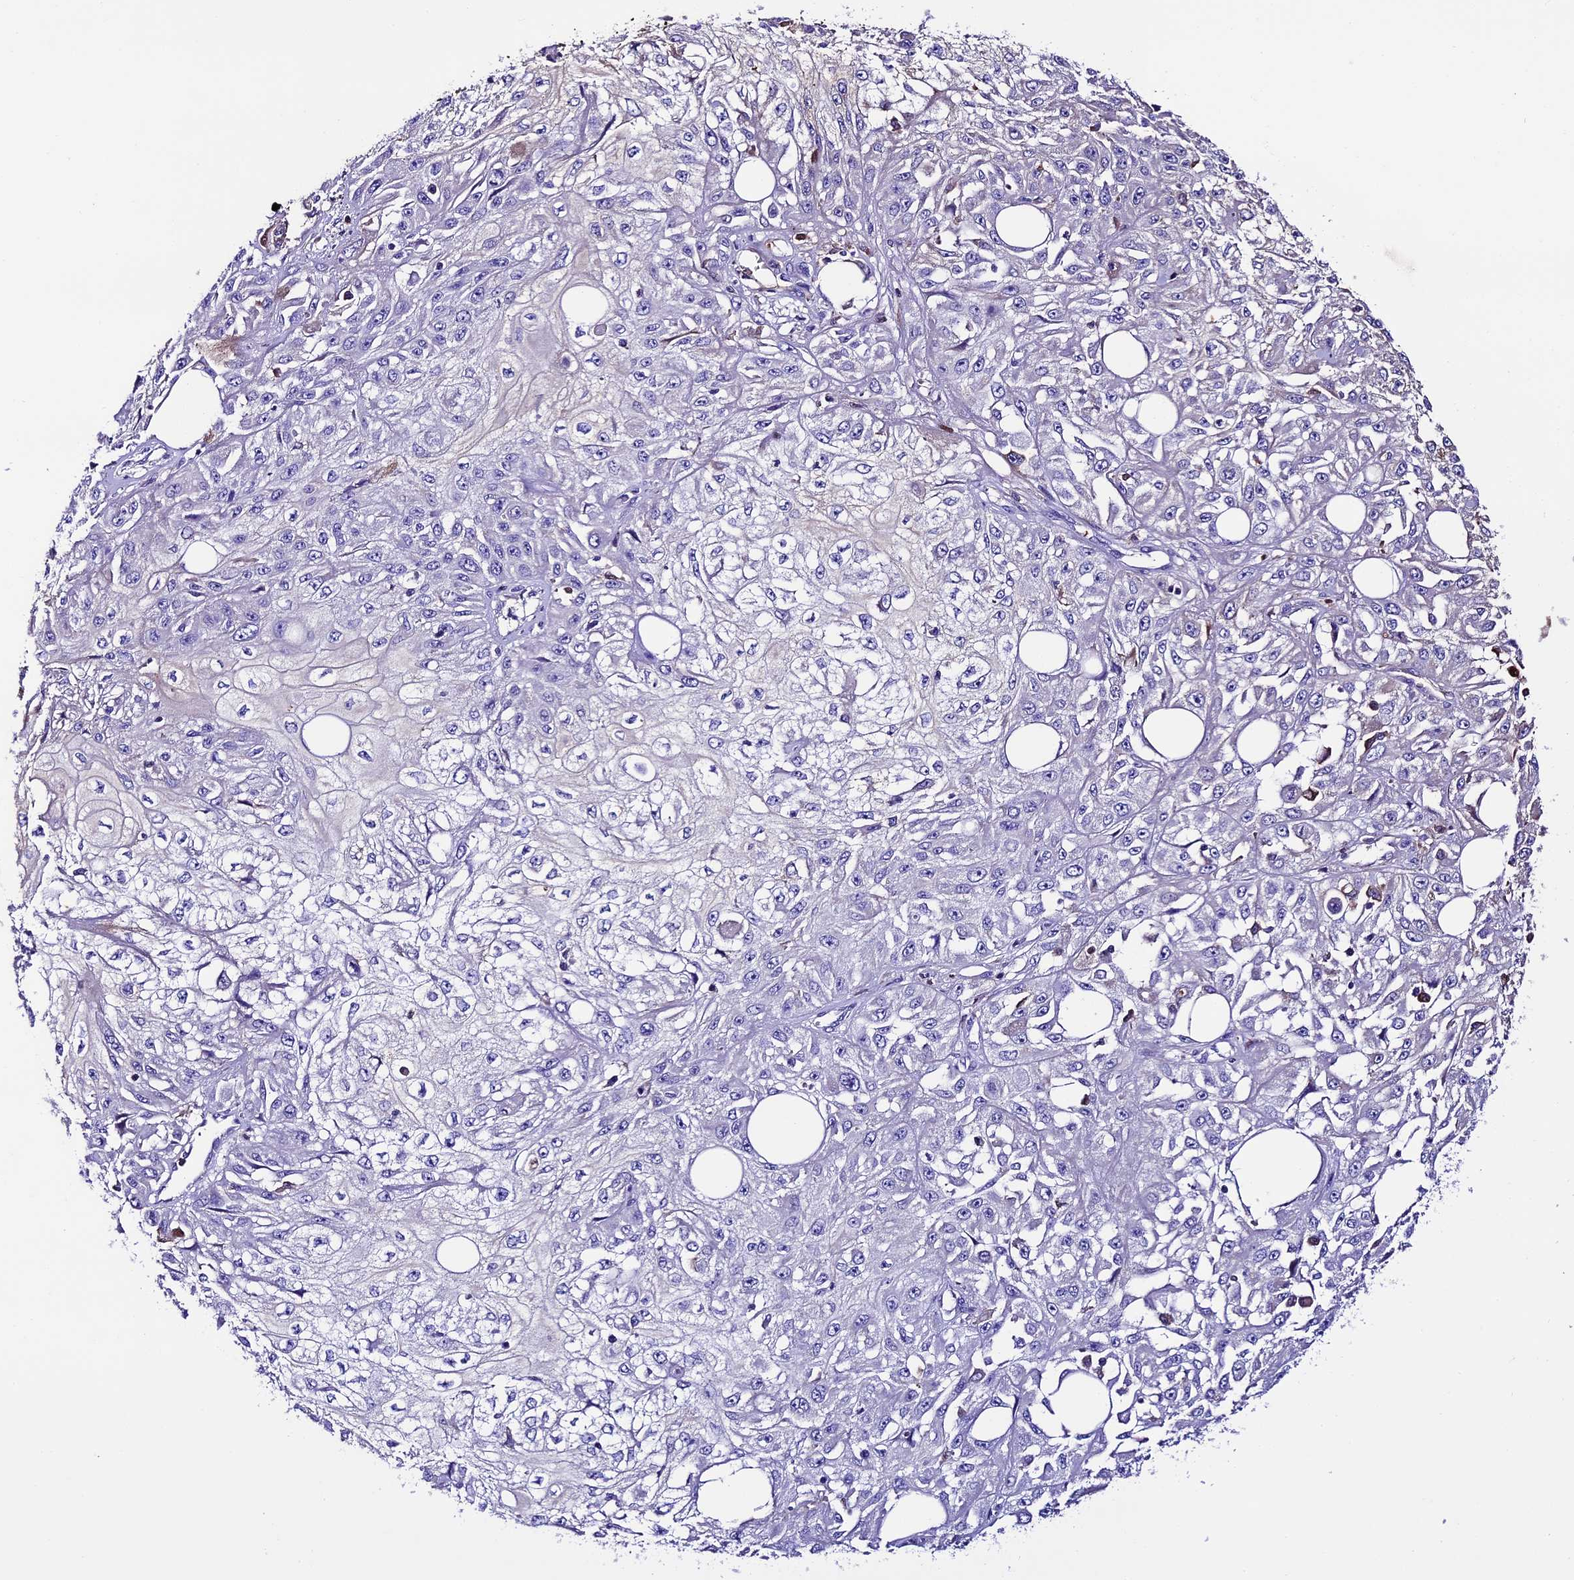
{"staining": {"intensity": "negative", "quantity": "none", "location": "none"}, "tissue": "skin cancer", "cell_type": "Tumor cells", "image_type": "cancer", "snomed": [{"axis": "morphology", "description": "Squamous cell carcinoma, NOS"}, {"axis": "morphology", "description": "Squamous cell carcinoma, metastatic, NOS"}, {"axis": "topography", "description": "Skin"}, {"axis": "topography", "description": "Lymph node"}], "caption": "Metastatic squamous cell carcinoma (skin) stained for a protein using immunohistochemistry reveals no expression tumor cells.", "gene": "TCP11L2", "patient": {"sex": "male", "age": 75}}